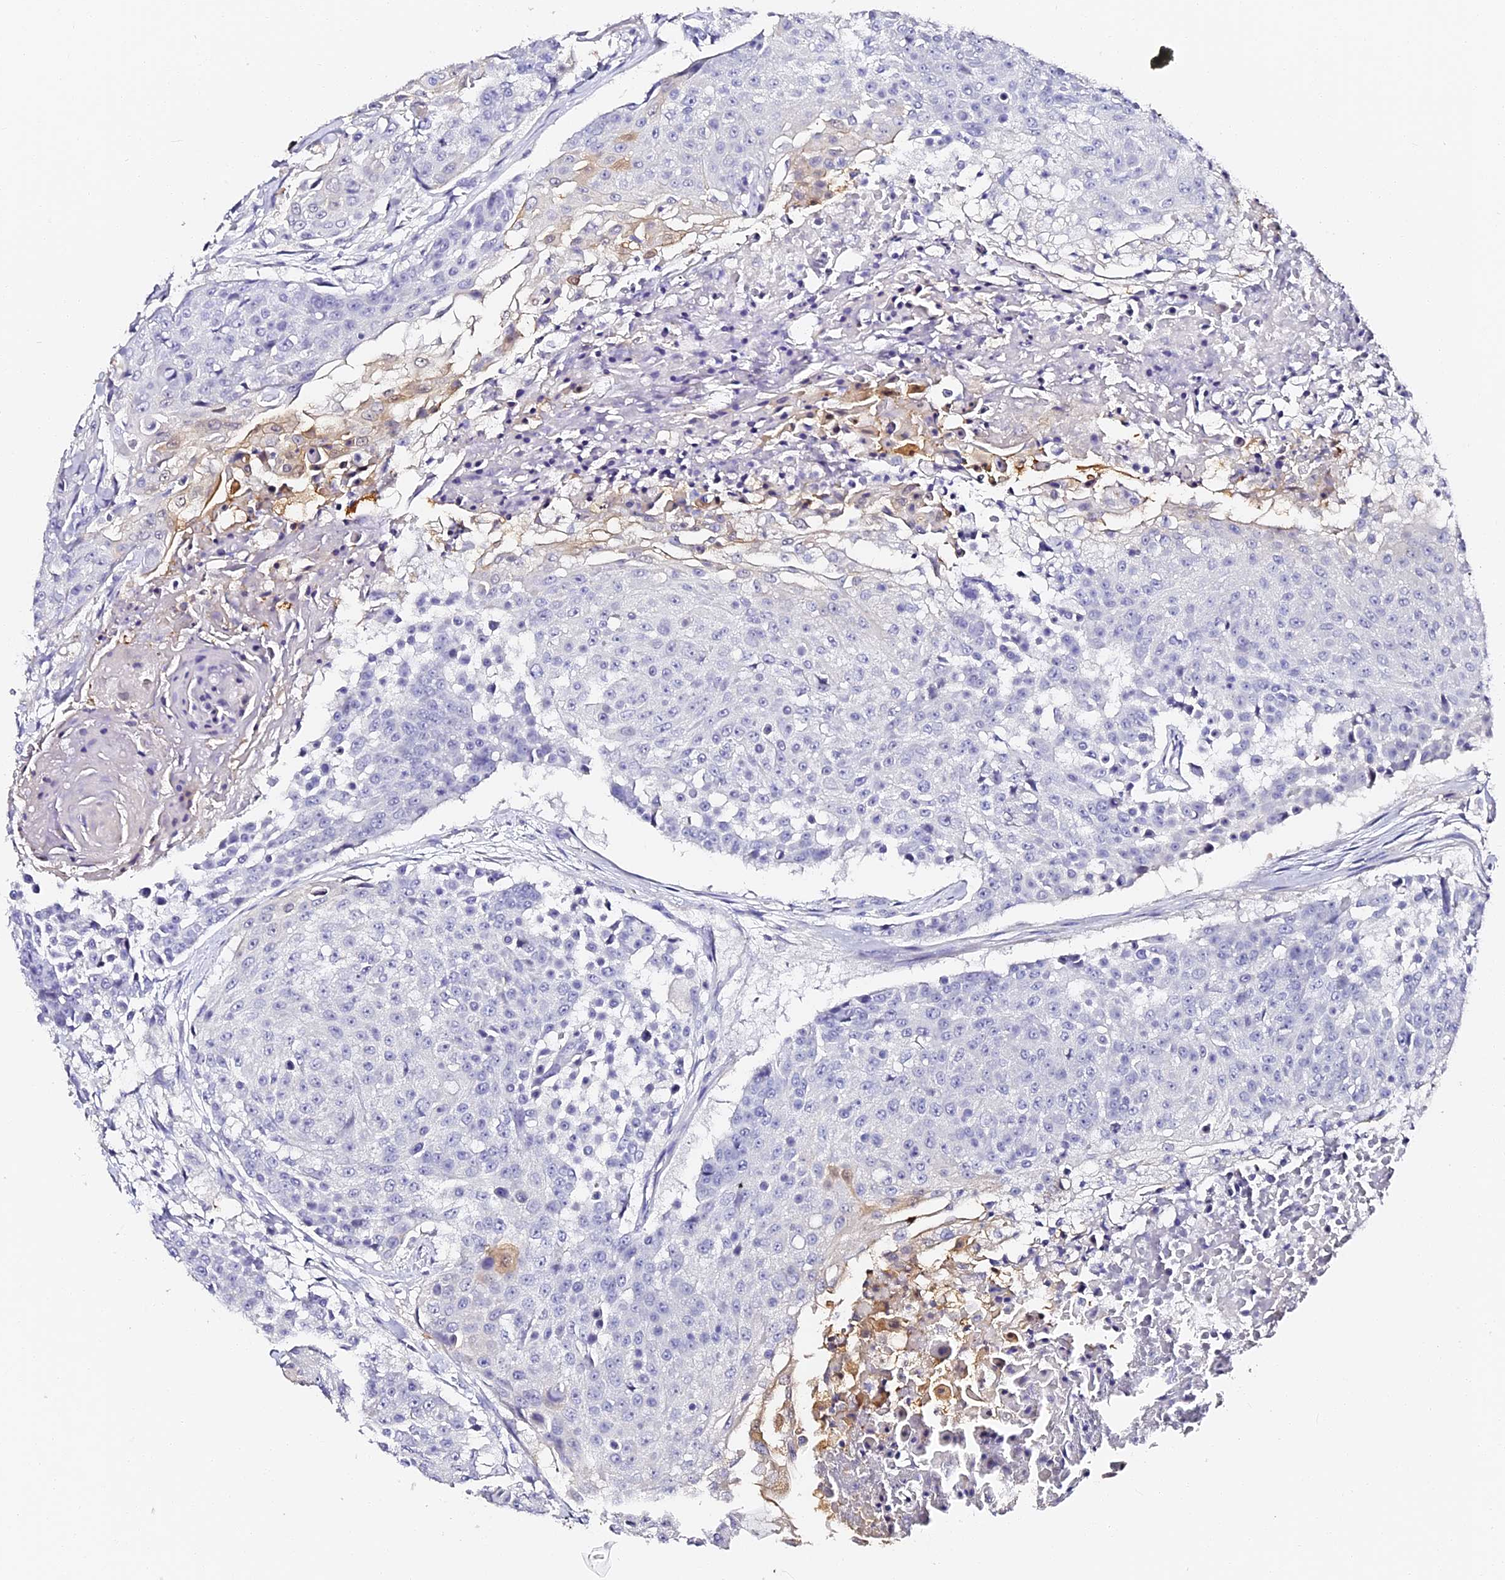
{"staining": {"intensity": "weak", "quantity": "<25%", "location": "cytoplasmic/membranous"}, "tissue": "urothelial cancer", "cell_type": "Tumor cells", "image_type": "cancer", "snomed": [{"axis": "morphology", "description": "Urothelial carcinoma, High grade"}, {"axis": "topography", "description": "Urinary bladder"}], "caption": "Tumor cells show no significant expression in urothelial cancer.", "gene": "VPS33B", "patient": {"sex": "female", "age": 63}}